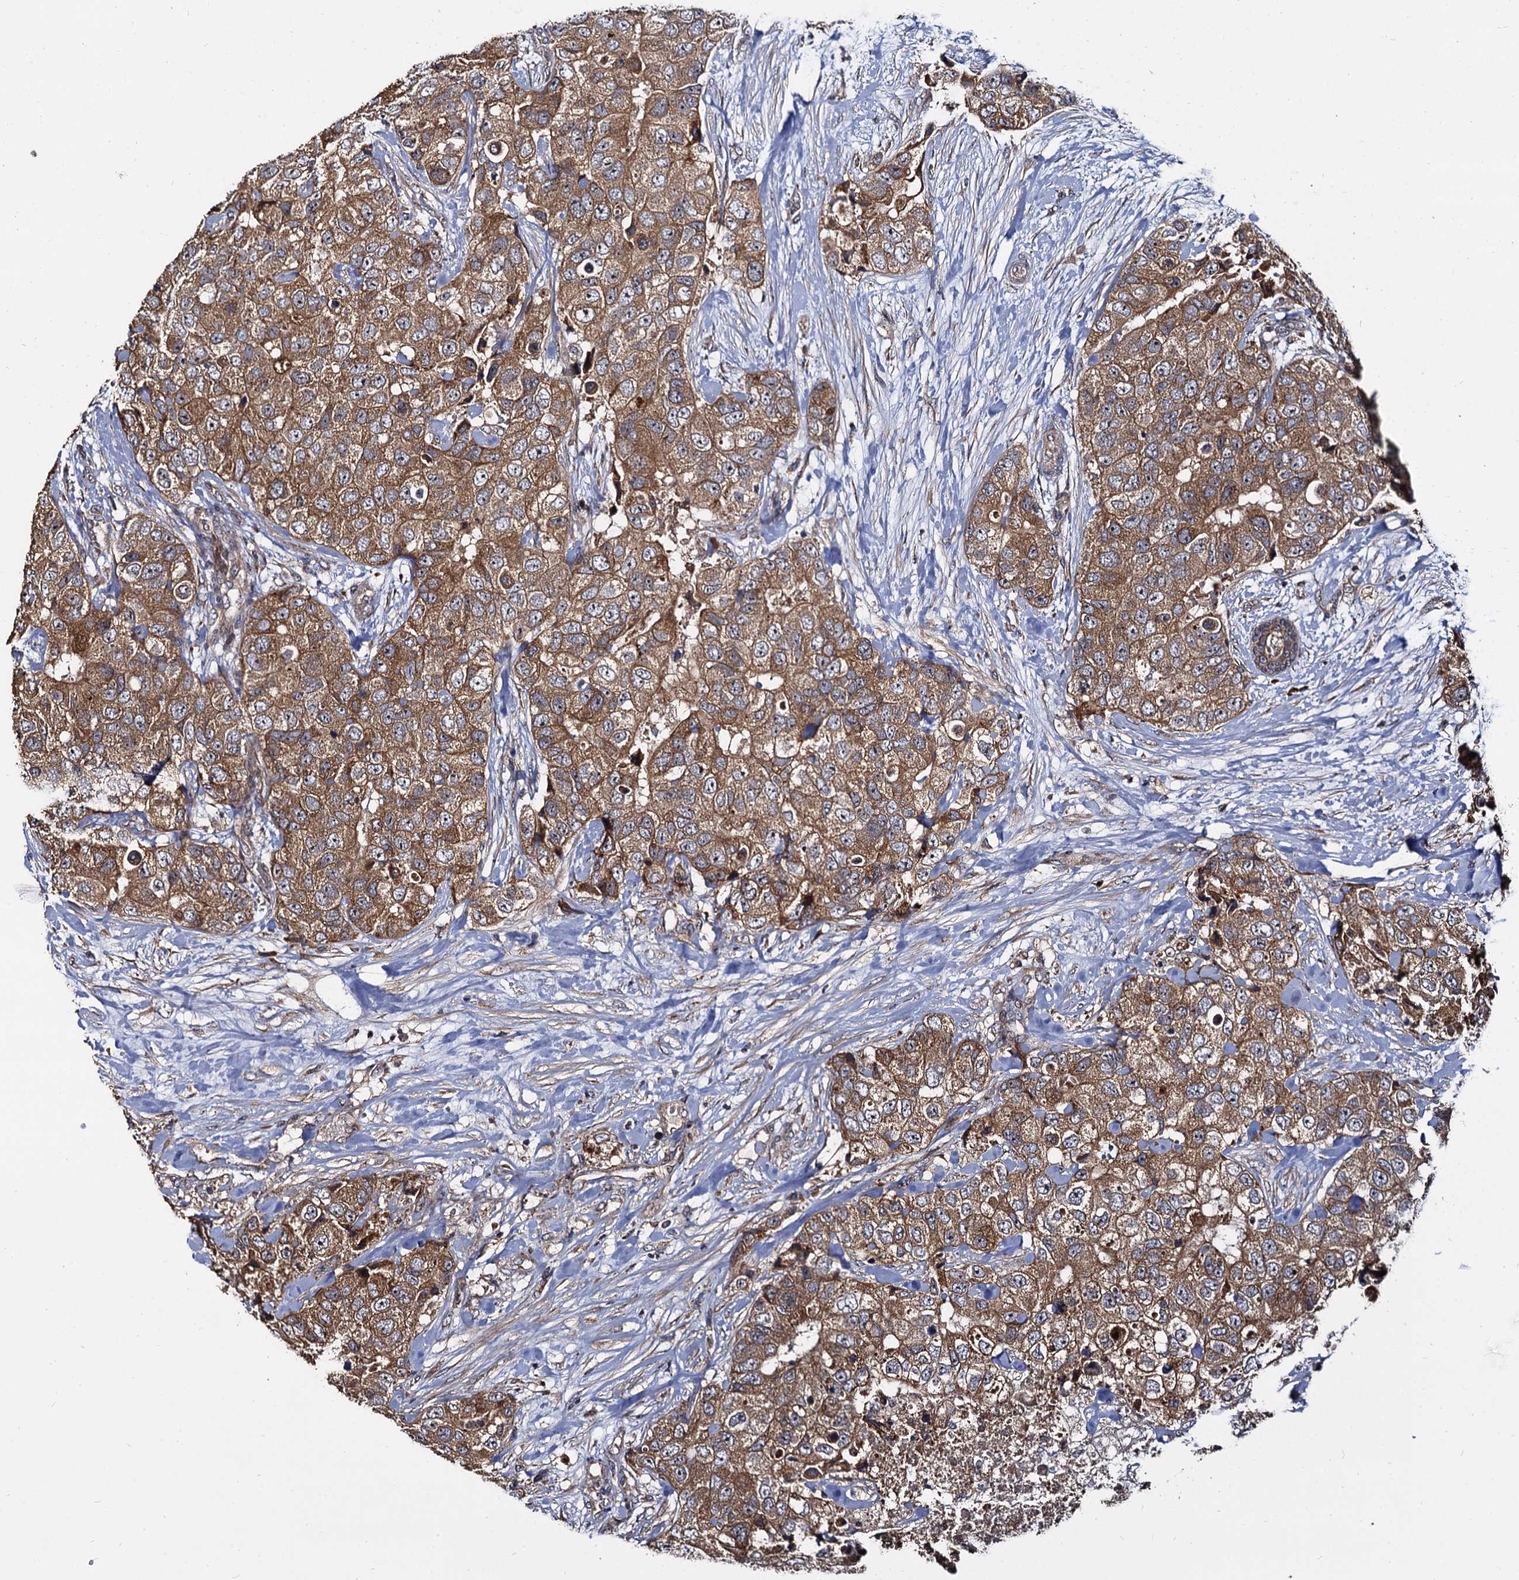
{"staining": {"intensity": "moderate", "quantity": ">75%", "location": "cytoplasmic/membranous"}, "tissue": "breast cancer", "cell_type": "Tumor cells", "image_type": "cancer", "snomed": [{"axis": "morphology", "description": "Duct carcinoma"}, {"axis": "topography", "description": "Breast"}], "caption": "IHC image of neoplastic tissue: breast cancer stained using immunohistochemistry (IHC) demonstrates medium levels of moderate protein expression localized specifically in the cytoplasmic/membranous of tumor cells, appearing as a cytoplasmic/membranous brown color.", "gene": "WWC3", "patient": {"sex": "female", "age": 62}}